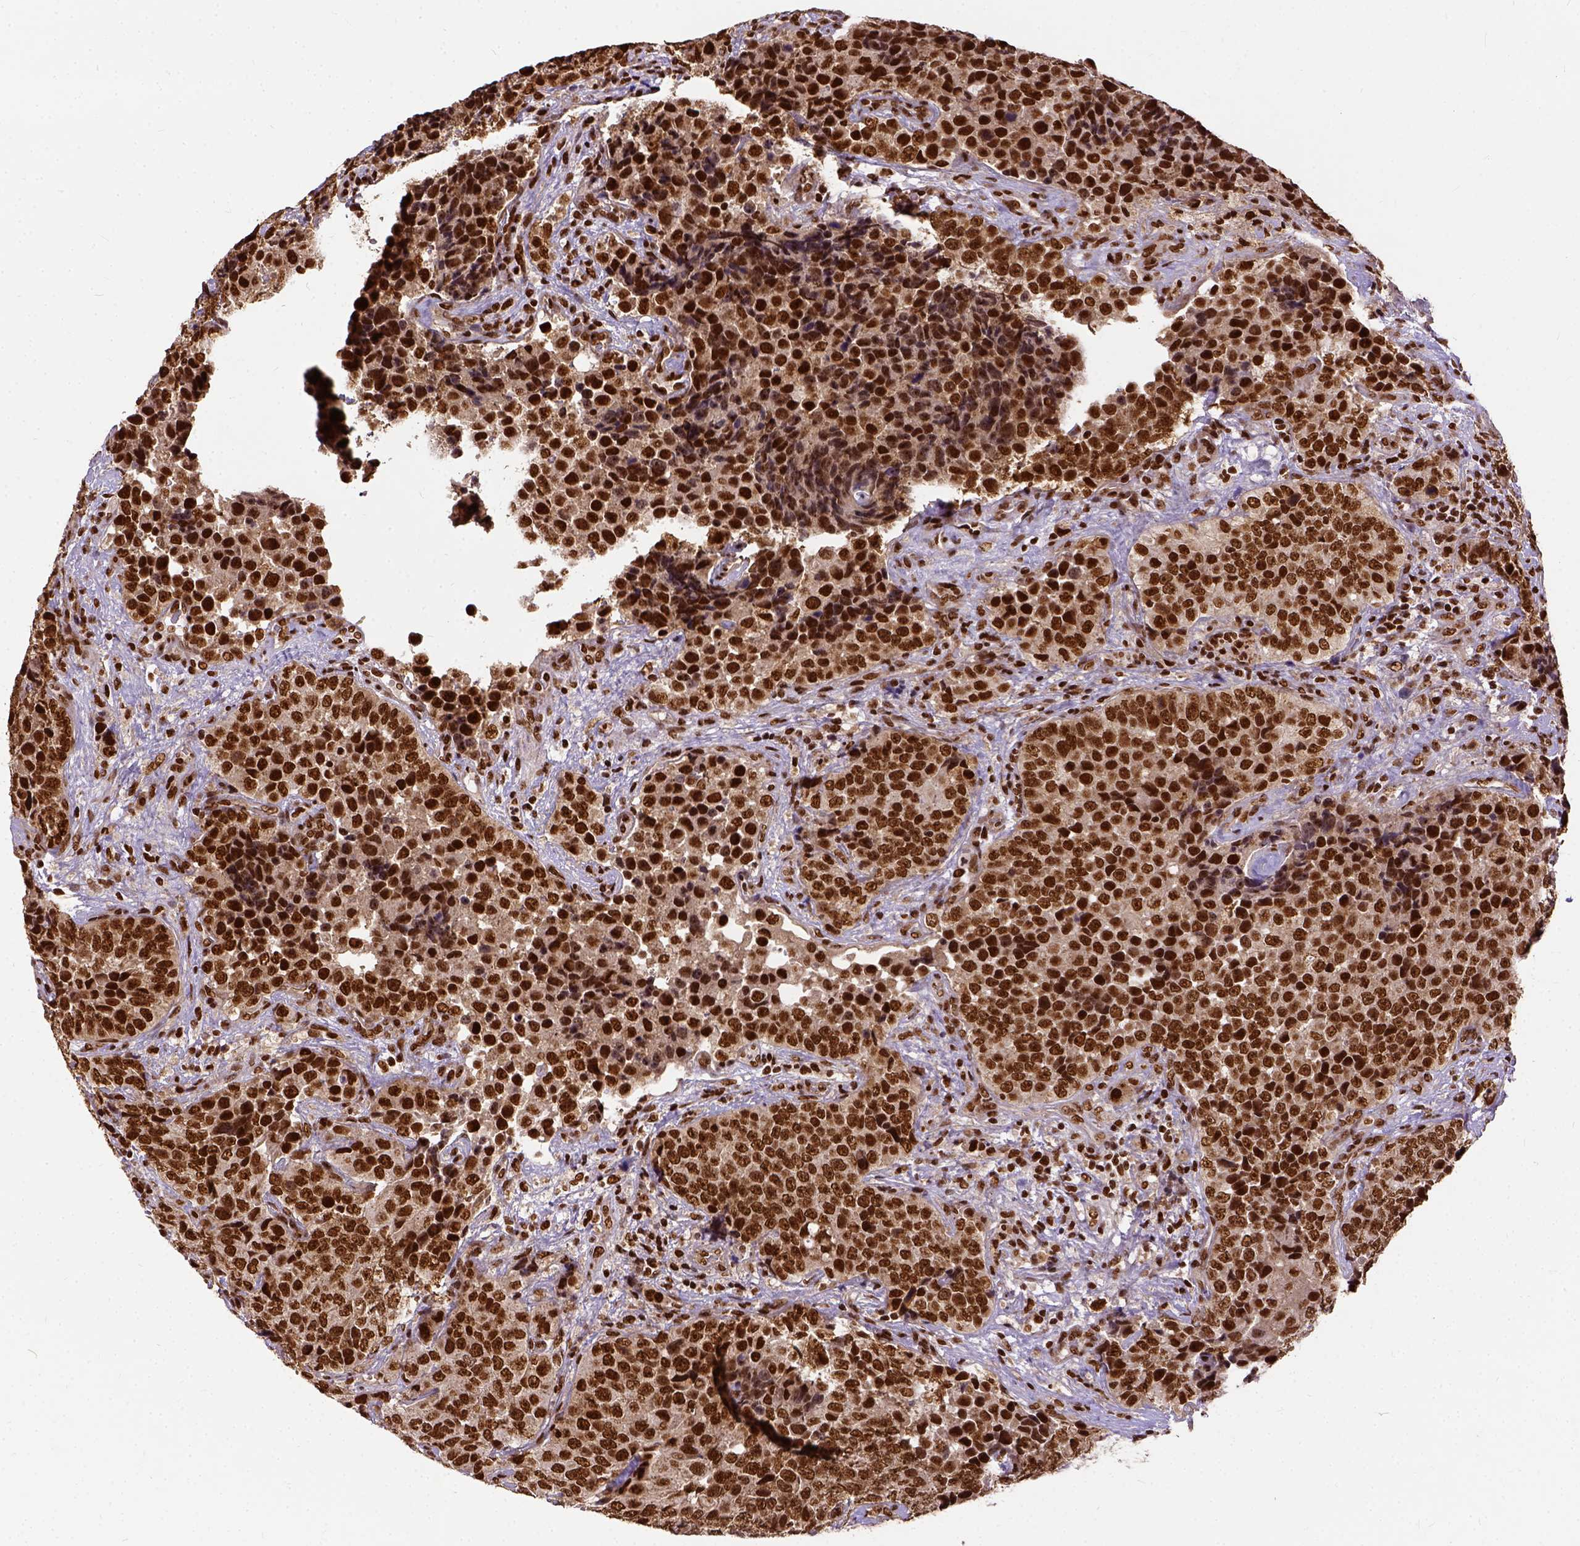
{"staining": {"intensity": "strong", "quantity": ">75%", "location": "nuclear"}, "tissue": "urothelial cancer", "cell_type": "Tumor cells", "image_type": "cancer", "snomed": [{"axis": "morphology", "description": "Urothelial carcinoma, NOS"}, {"axis": "topography", "description": "Urinary bladder"}], "caption": "This is an image of immunohistochemistry (IHC) staining of transitional cell carcinoma, which shows strong expression in the nuclear of tumor cells.", "gene": "NACC1", "patient": {"sex": "male", "age": 52}}